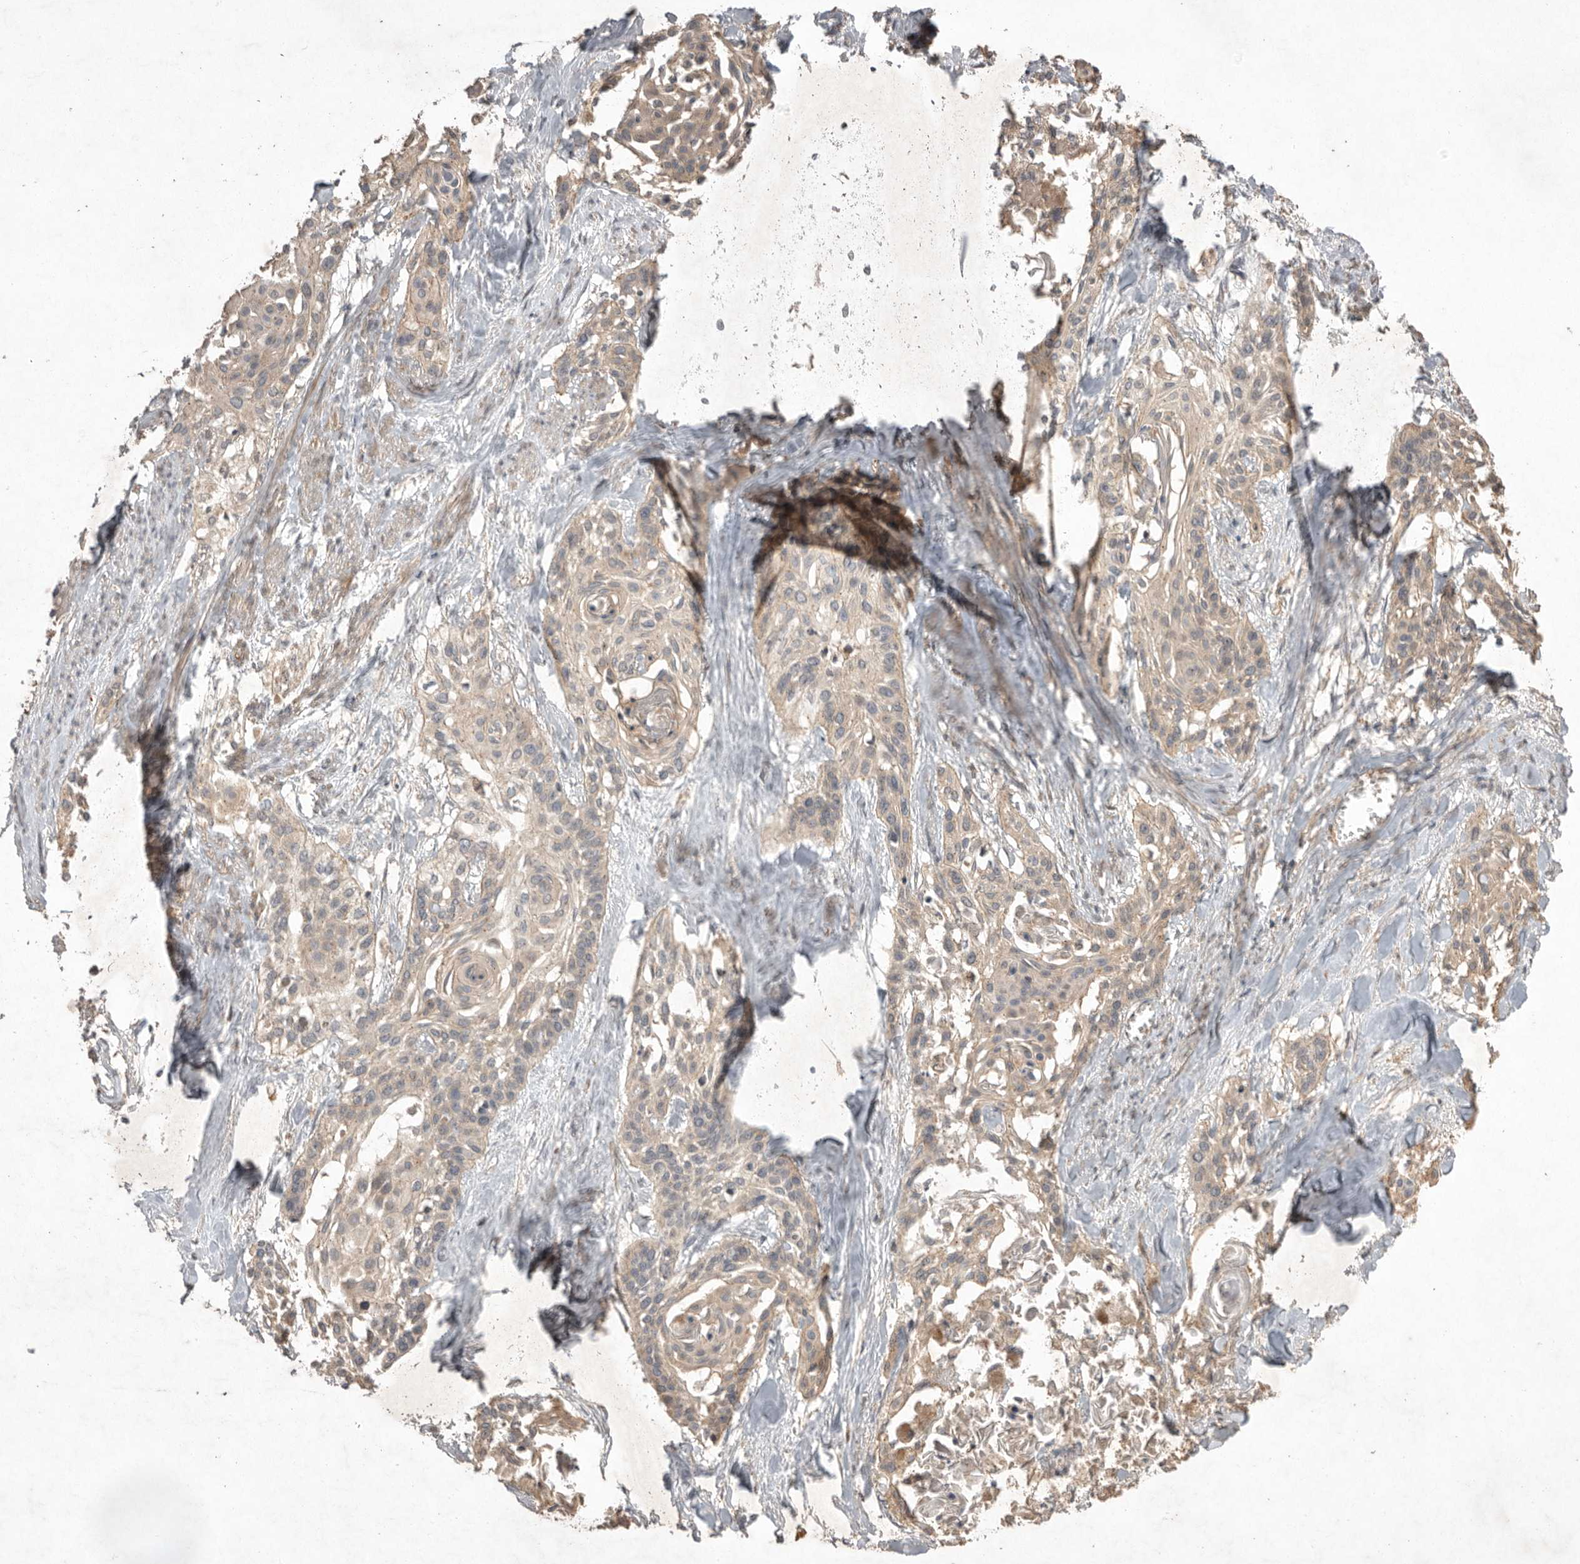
{"staining": {"intensity": "negative", "quantity": "none", "location": "none"}, "tissue": "cervical cancer", "cell_type": "Tumor cells", "image_type": "cancer", "snomed": [{"axis": "morphology", "description": "Squamous cell carcinoma, NOS"}, {"axis": "topography", "description": "Cervix"}], "caption": "IHC of human cervical squamous cell carcinoma shows no staining in tumor cells.", "gene": "NRCAM", "patient": {"sex": "female", "age": 57}}